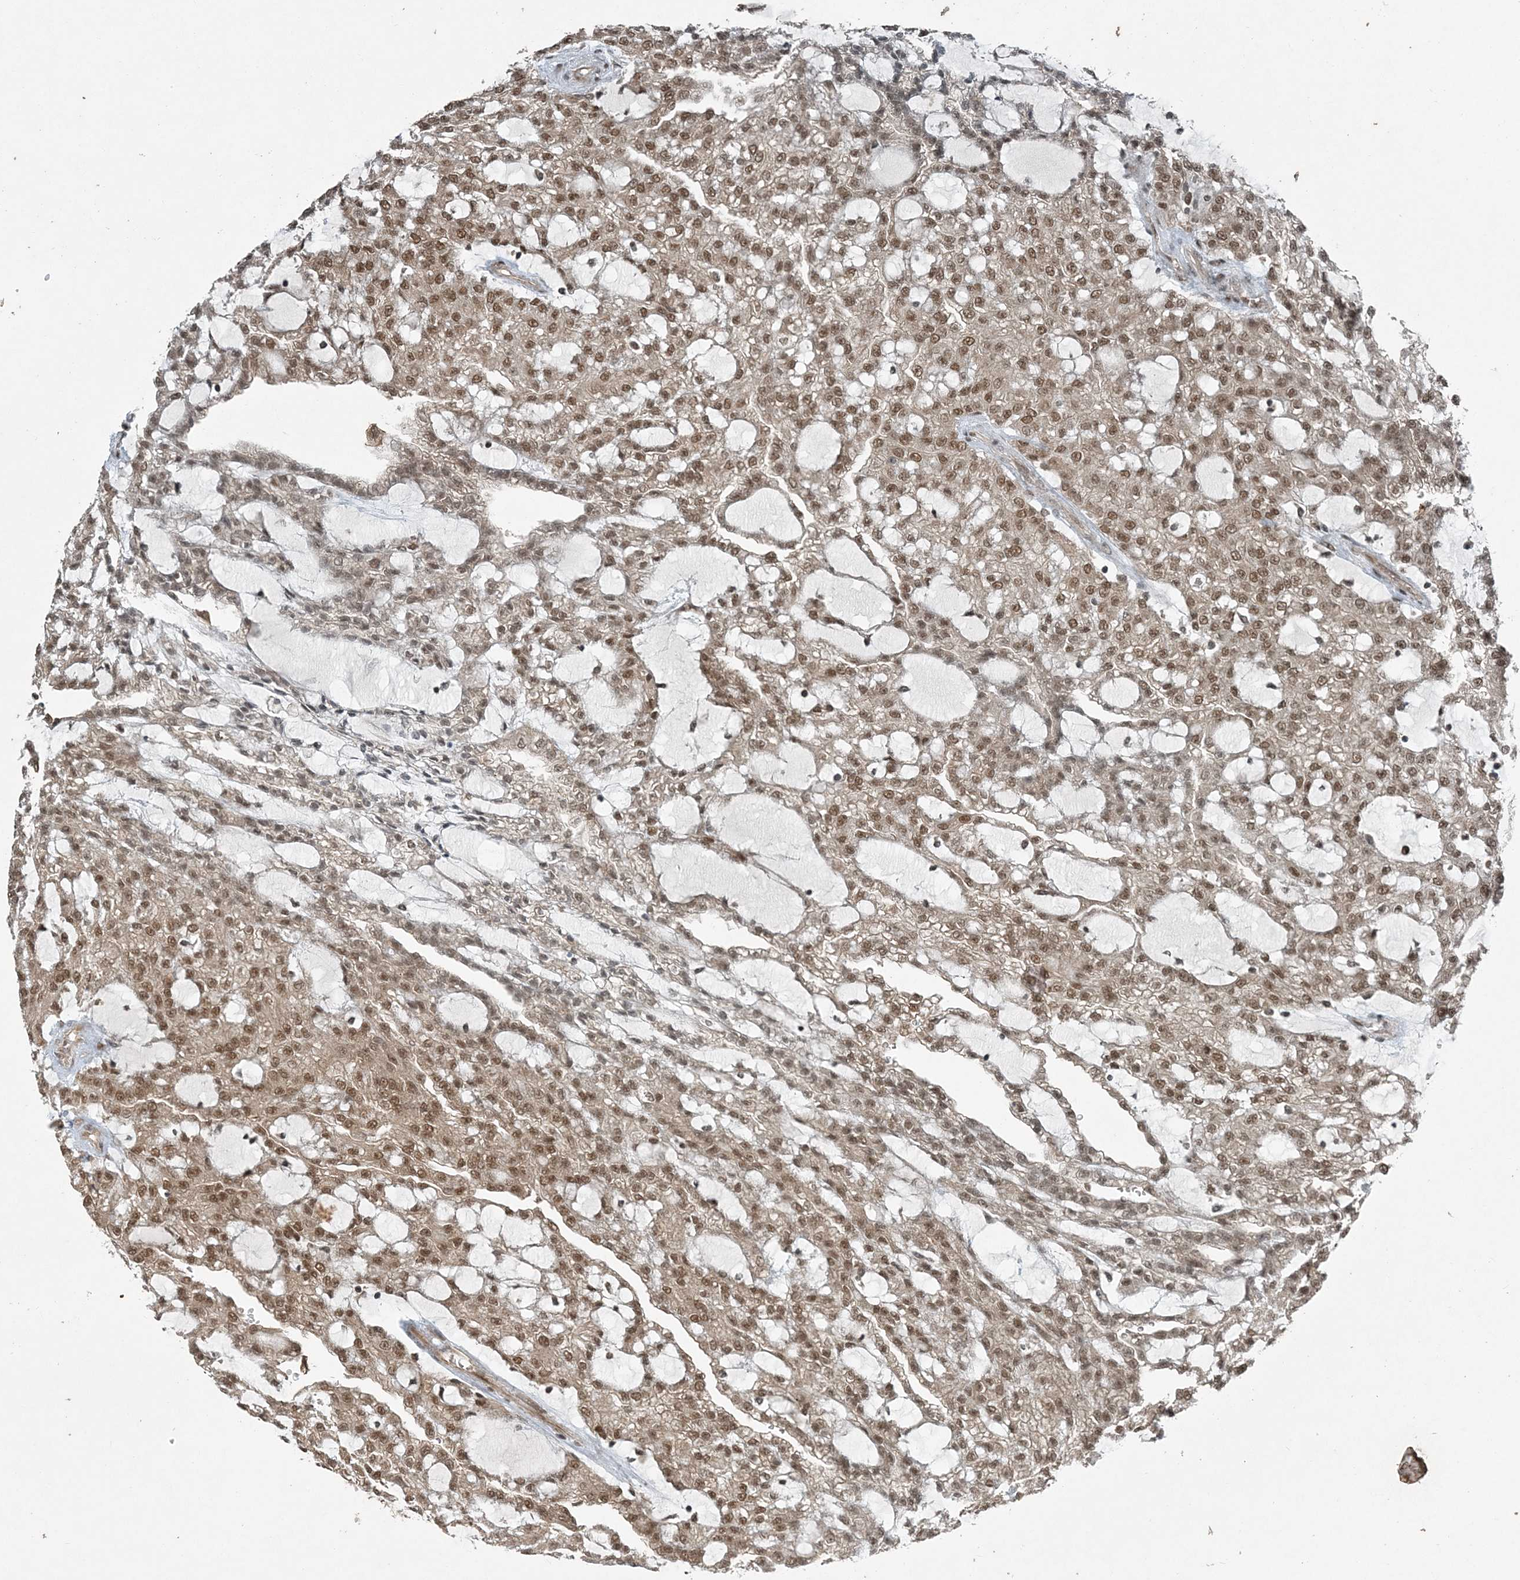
{"staining": {"intensity": "moderate", "quantity": ">75%", "location": "nuclear"}, "tissue": "renal cancer", "cell_type": "Tumor cells", "image_type": "cancer", "snomed": [{"axis": "morphology", "description": "Adenocarcinoma, NOS"}, {"axis": "topography", "description": "Kidney"}], "caption": "Protein staining of renal cancer tissue shows moderate nuclear staining in approximately >75% of tumor cells.", "gene": "COPS7B", "patient": {"sex": "male", "age": 63}}